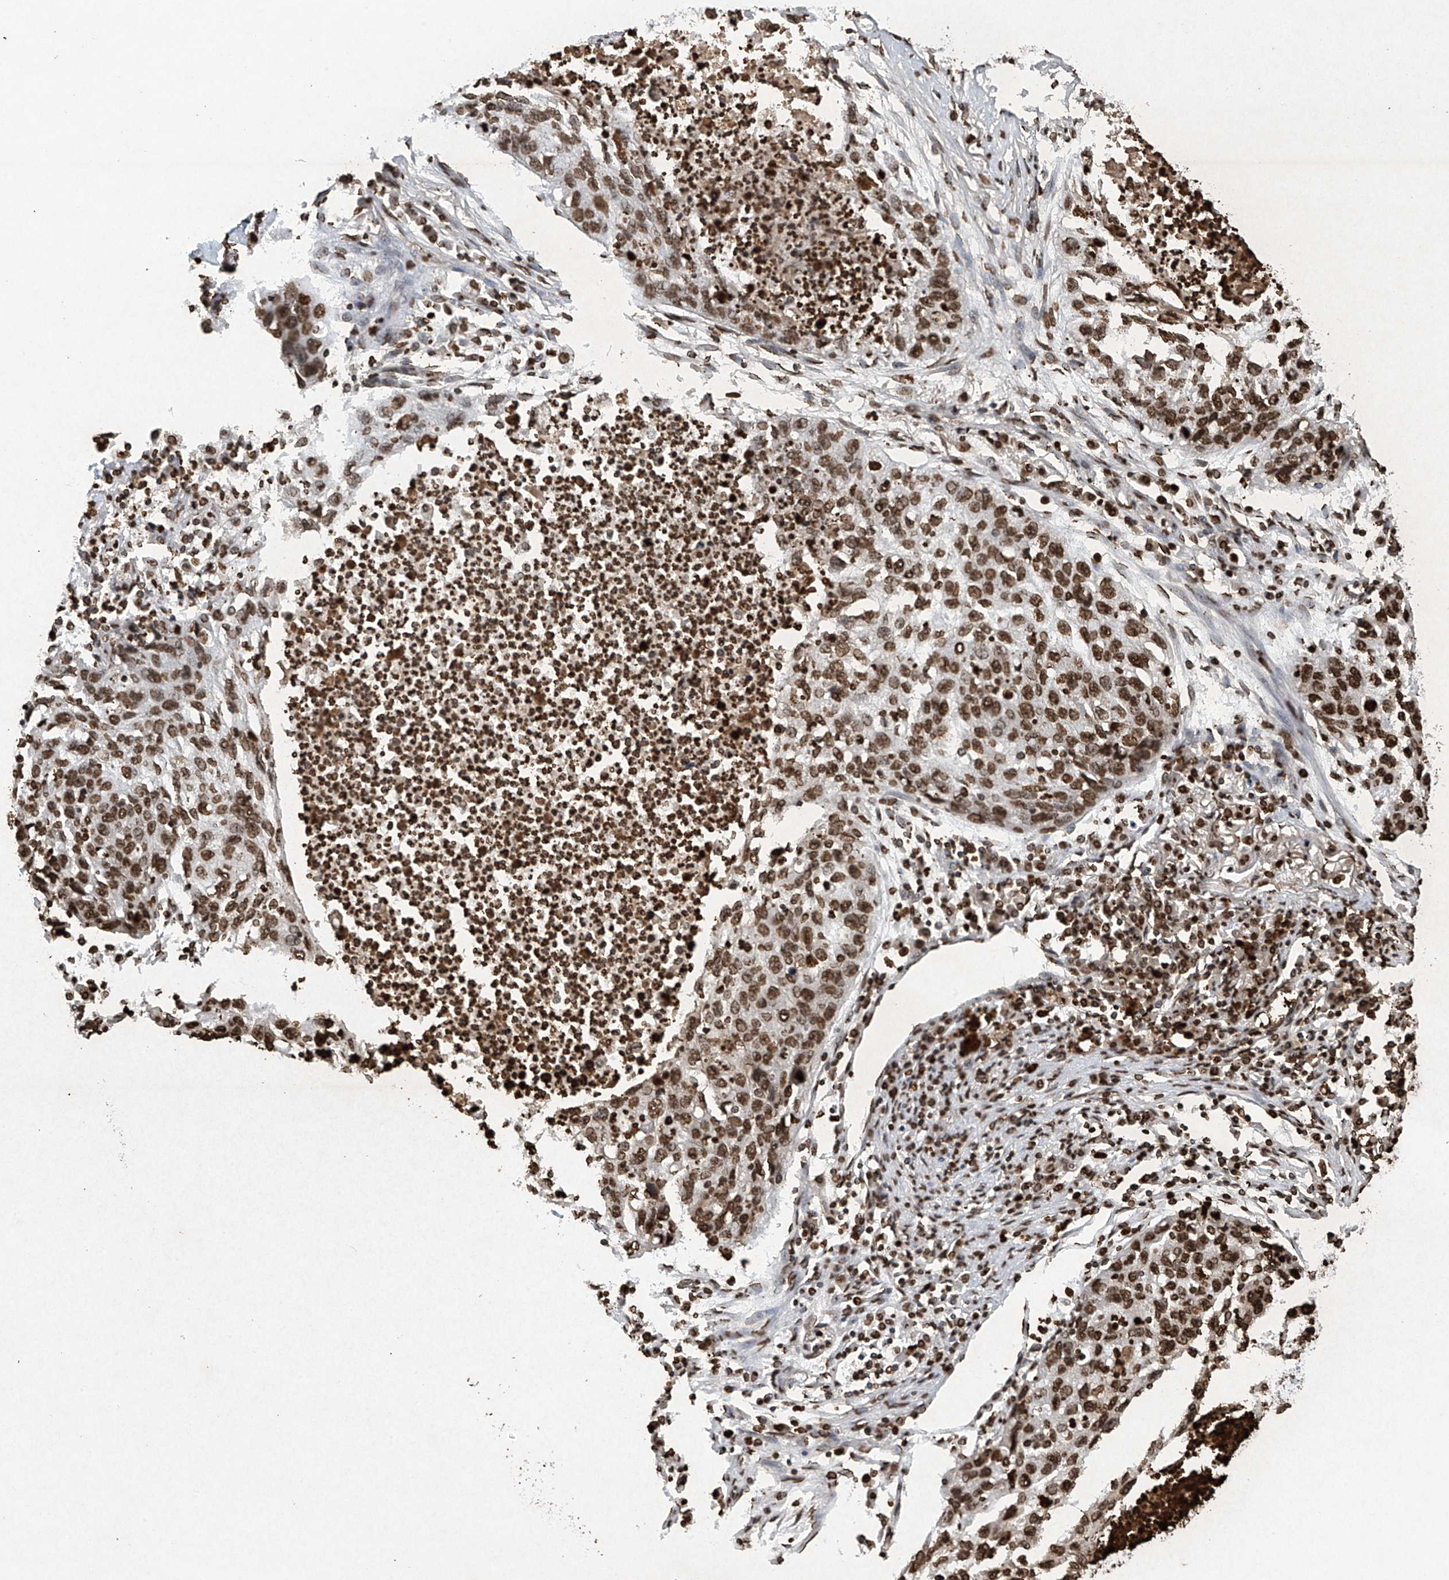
{"staining": {"intensity": "moderate", "quantity": ">75%", "location": "nuclear"}, "tissue": "lung cancer", "cell_type": "Tumor cells", "image_type": "cancer", "snomed": [{"axis": "morphology", "description": "Squamous cell carcinoma, NOS"}, {"axis": "topography", "description": "Lung"}], "caption": "Moderate nuclear positivity for a protein is identified in approximately >75% of tumor cells of lung cancer (squamous cell carcinoma) using immunohistochemistry.", "gene": "H3-3A", "patient": {"sex": "female", "age": 63}}